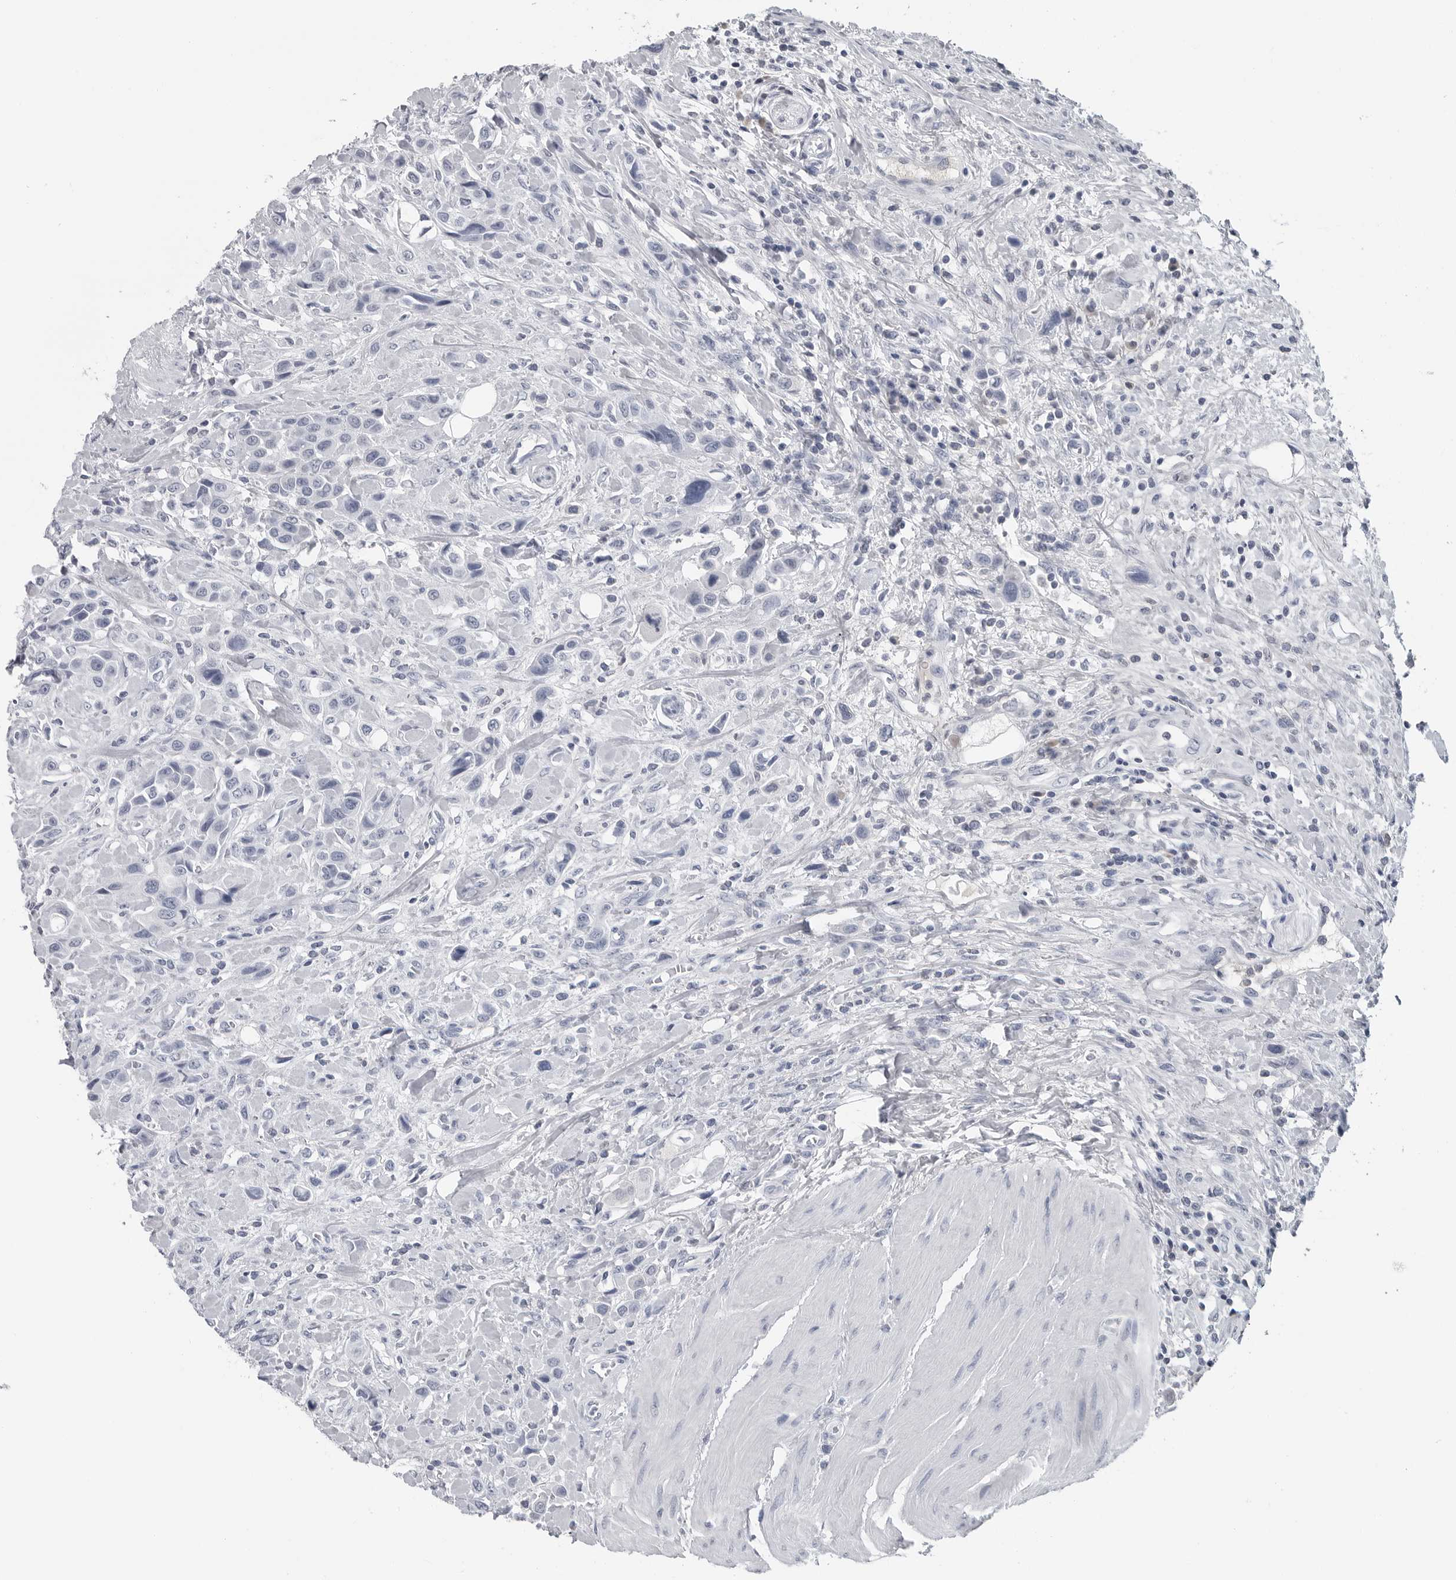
{"staining": {"intensity": "negative", "quantity": "none", "location": "none"}, "tissue": "urothelial cancer", "cell_type": "Tumor cells", "image_type": "cancer", "snomed": [{"axis": "morphology", "description": "Urothelial carcinoma, High grade"}, {"axis": "topography", "description": "Urinary bladder"}], "caption": "The image displays no staining of tumor cells in high-grade urothelial carcinoma.", "gene": "AMPD1", "patient": {"sex": "male", "age": 50}}